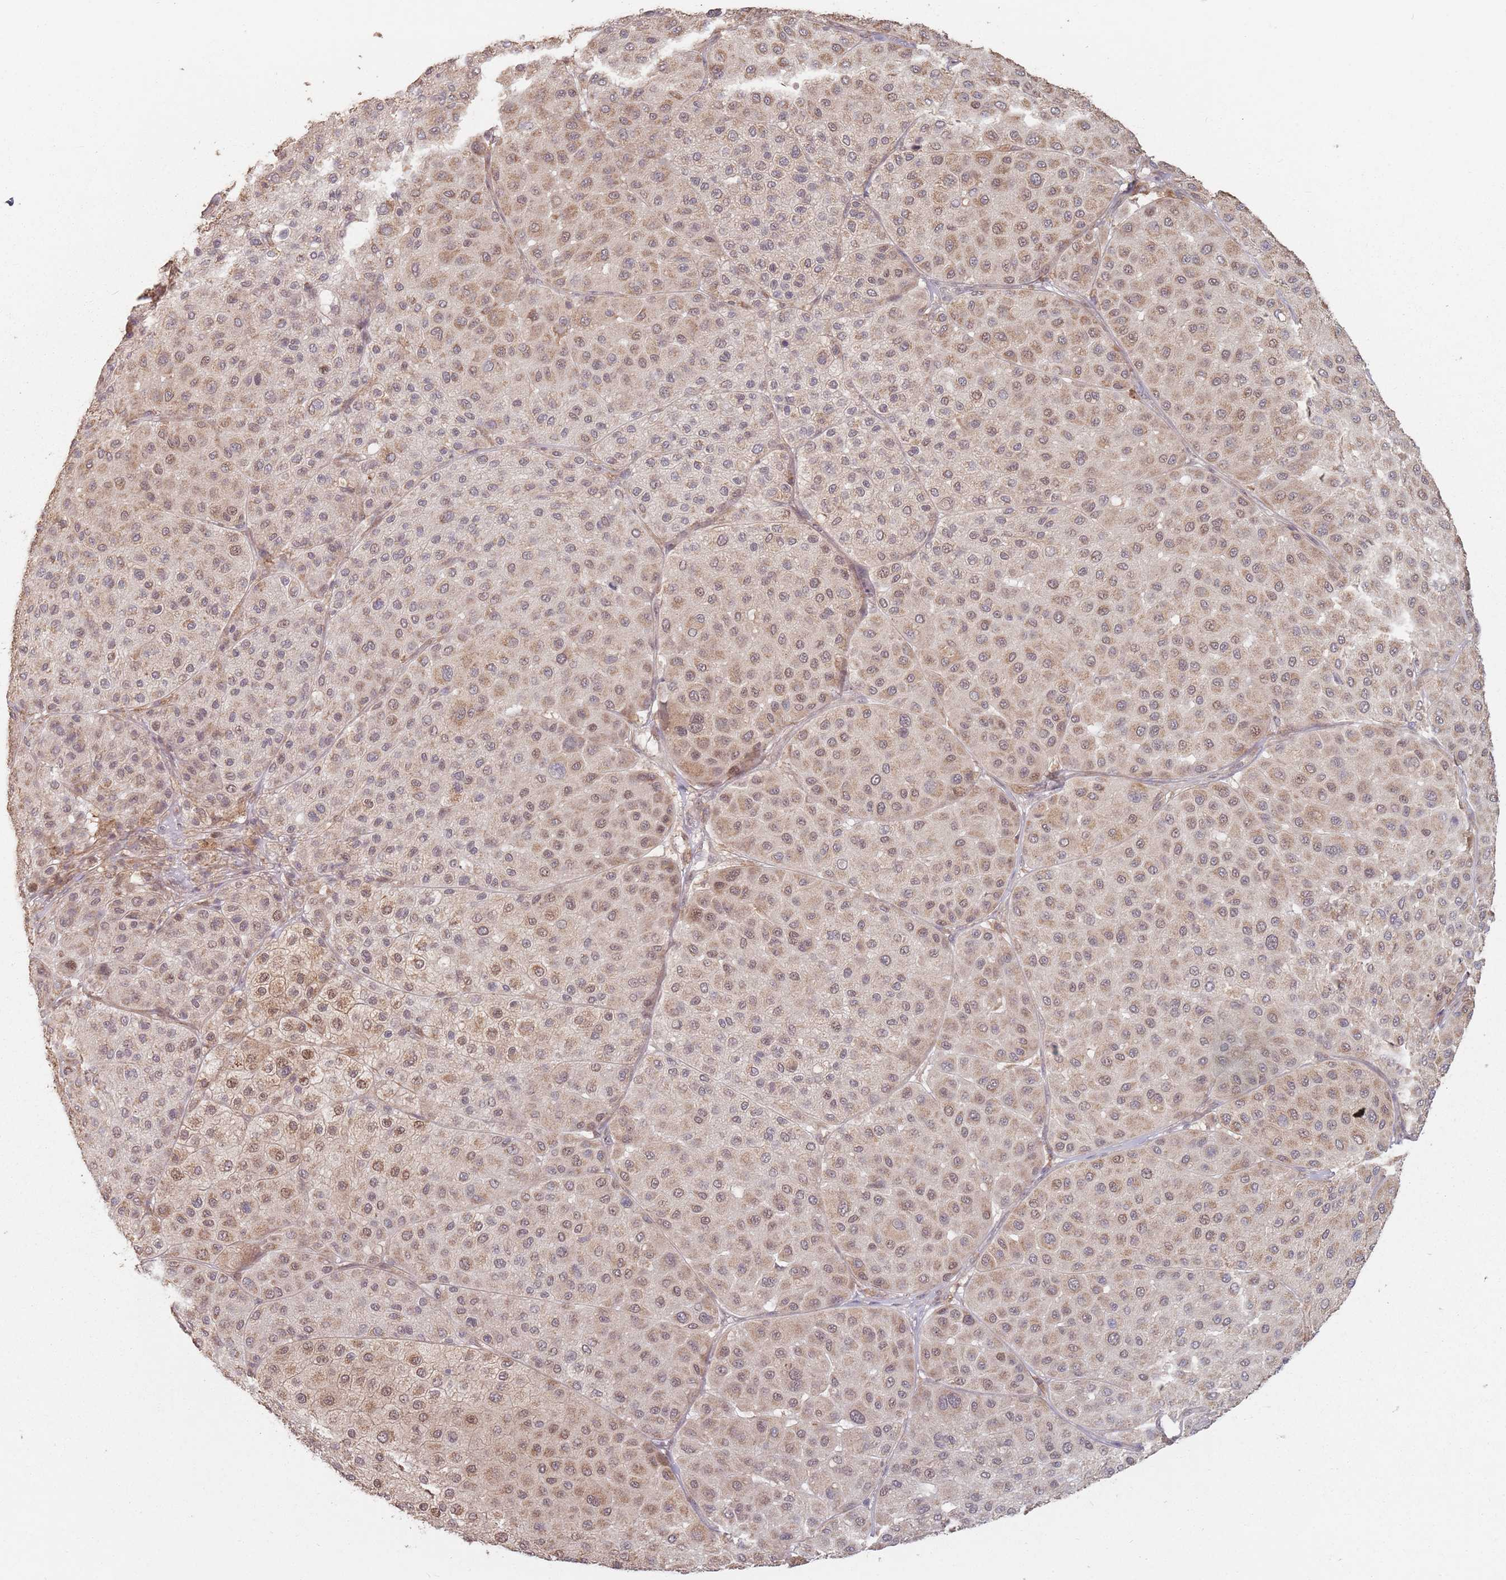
{"staining": {"intensity": "moderate", "quantity": ">75%", "location": "cytoplasmic/membranous,nuclear"}, "tissue": "melanoma", "cell_type": "Tumor cells", "image_type": "cancer", "snomed": [{"axis": "morphology", "description": "Malignant melanoma, Metastatic site"}, {"axis": "topography", "description": "Smooth muscle"}], "caption": "Immunohistochemistry of melanoma displays medium levels of moderate cytoplasmic/membranous and nuclear staining in about >75% of tumor cells.", "gene": "VPS52", "patient": {"sex": "male", "age": 41}}